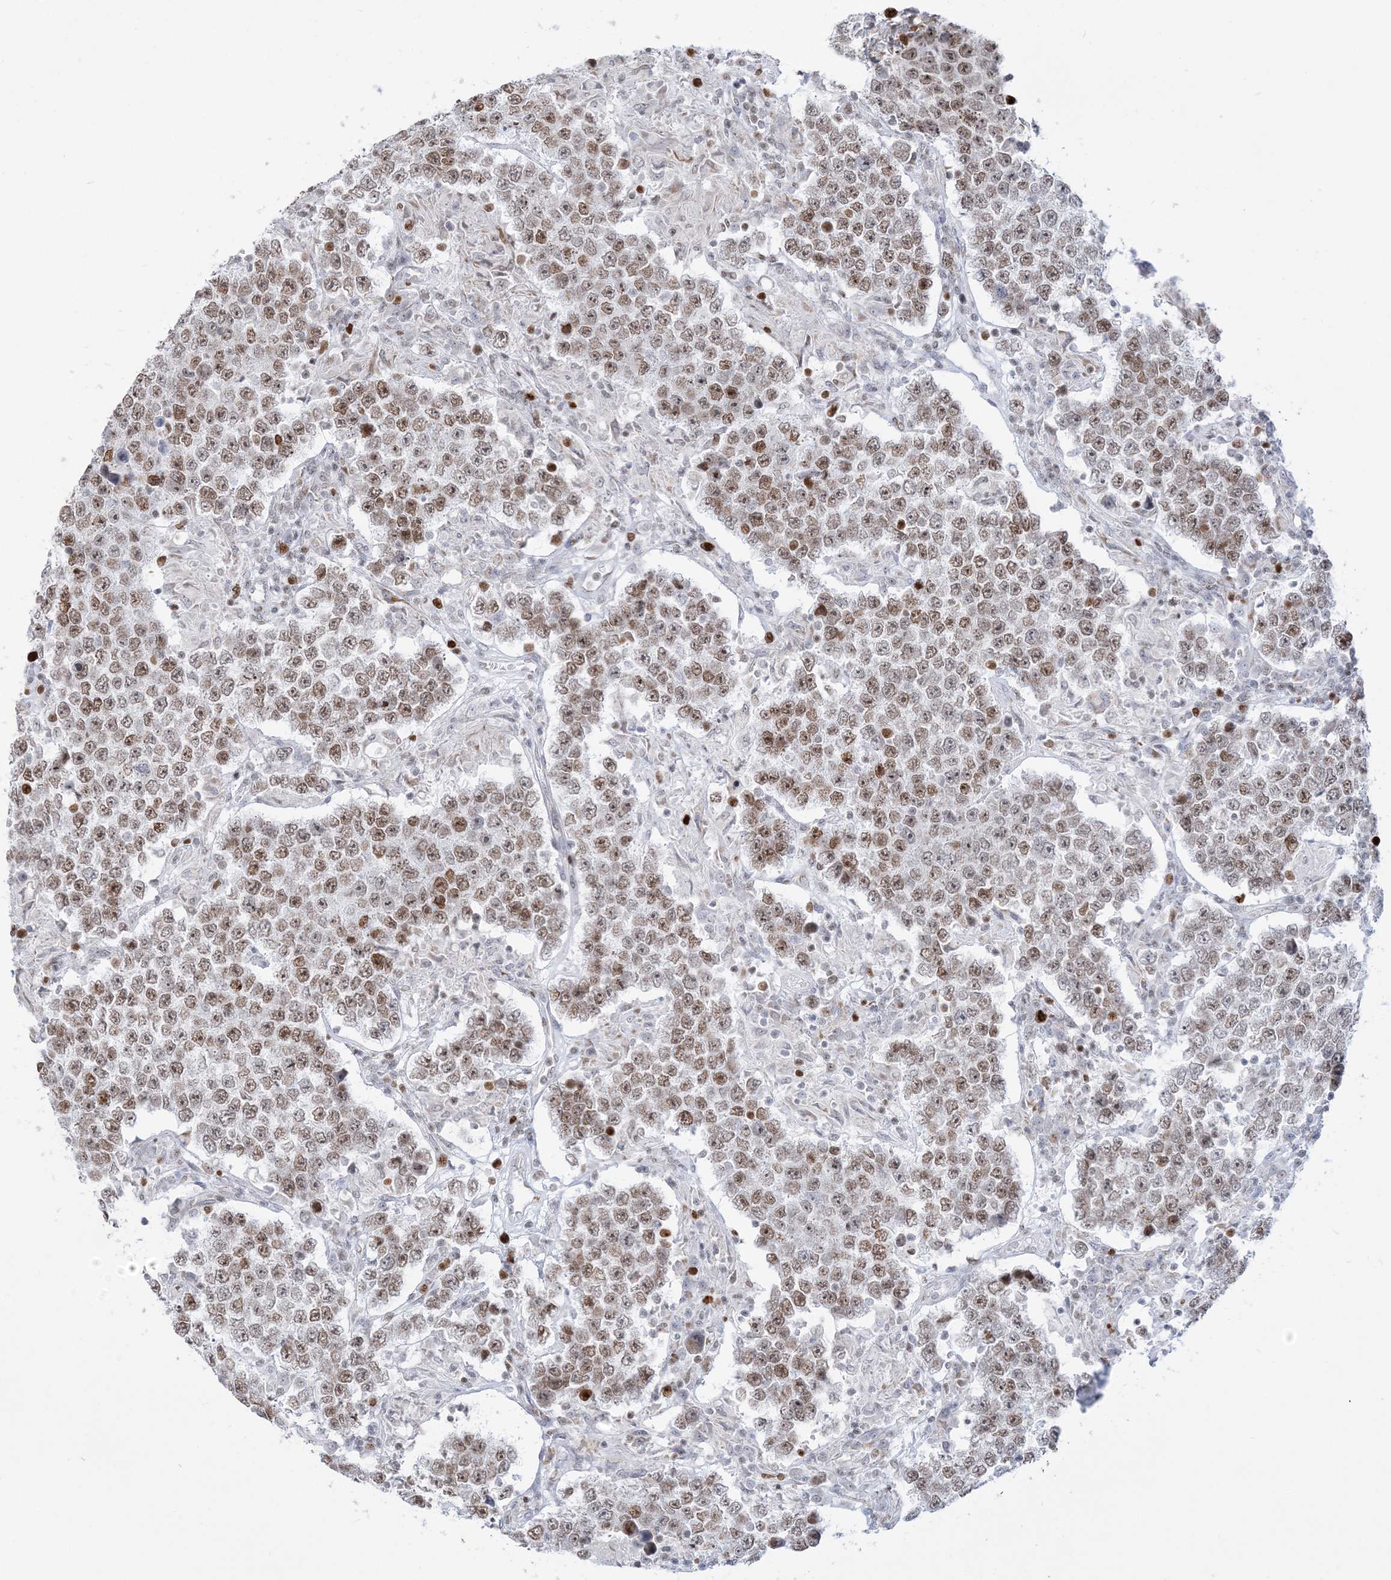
{"staining": {"intensity": "moderate", "quantity": ">75%", "location": "nuclear"}, "tissue": "testis cancer", "cell_type": "Tumor cells", "image_type": "cancer", "snomed": [{"axis": "morphology", "description": "Normal tissue, NOS"}, {"axis": "morphology", "description": "Urothelial carcinoma, High grade"}, {"axis": "morphology", "description": "Seminoma, NOS"}, {"axis": "morphology", "description": "Carcinoma, Embryonal, NOS"}, {"axis": "topography", "description": "Urinary bladder"}, {"axis": "topography", "description": "Testis"}], "caption": "This photomicrograph shows seminoma (testis) stained with immunohistochemistry to label a protein in brown. The nuclear of tumor cells show moderate positivity for the protein. Nuclei are counter-stained blue.", "gene": "DDX21", "patient": {"sex": "male", "age": 41}}